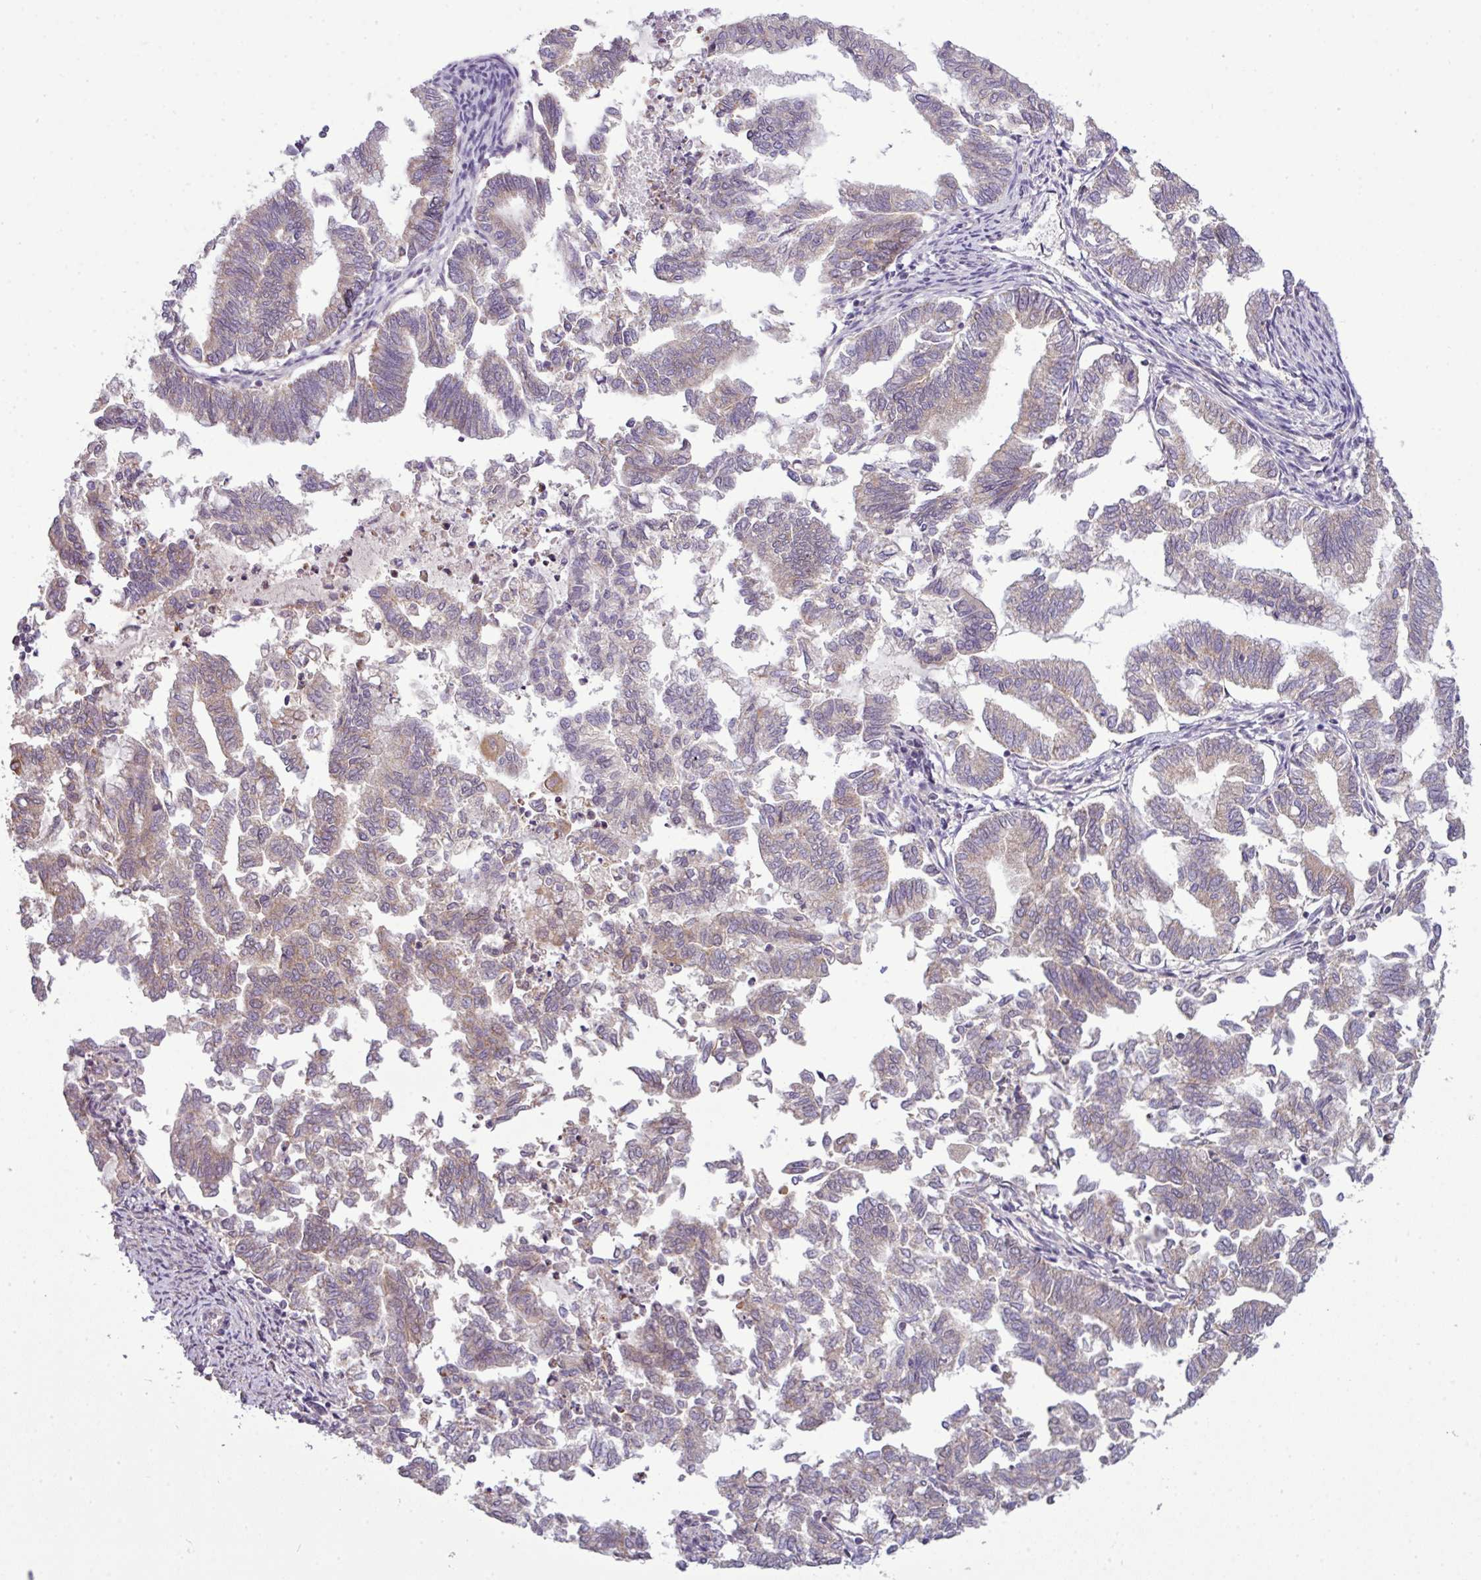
{"staining": {"intensity": "weak", "quantity": "25%-75%", "location": "cytoplasmic/membranous"}, "tissue": "endometrial cancer", "cell_type": "Tumor cells", "image_type": "cancer", "snomed": [{"axis": "morphology", "description": "Adenocarcinoma, NOS"}, {"axis": "topography", "description": "Endometrium"}], "caption": "A micrograph of endometrial cancer (adenocarcinoma) stained for a protein reveals weak cytoplasmic/membranous brown staining in tumor cells.", "gene": "ZNF217", "patient": {"sex": "female", "age": 79}}